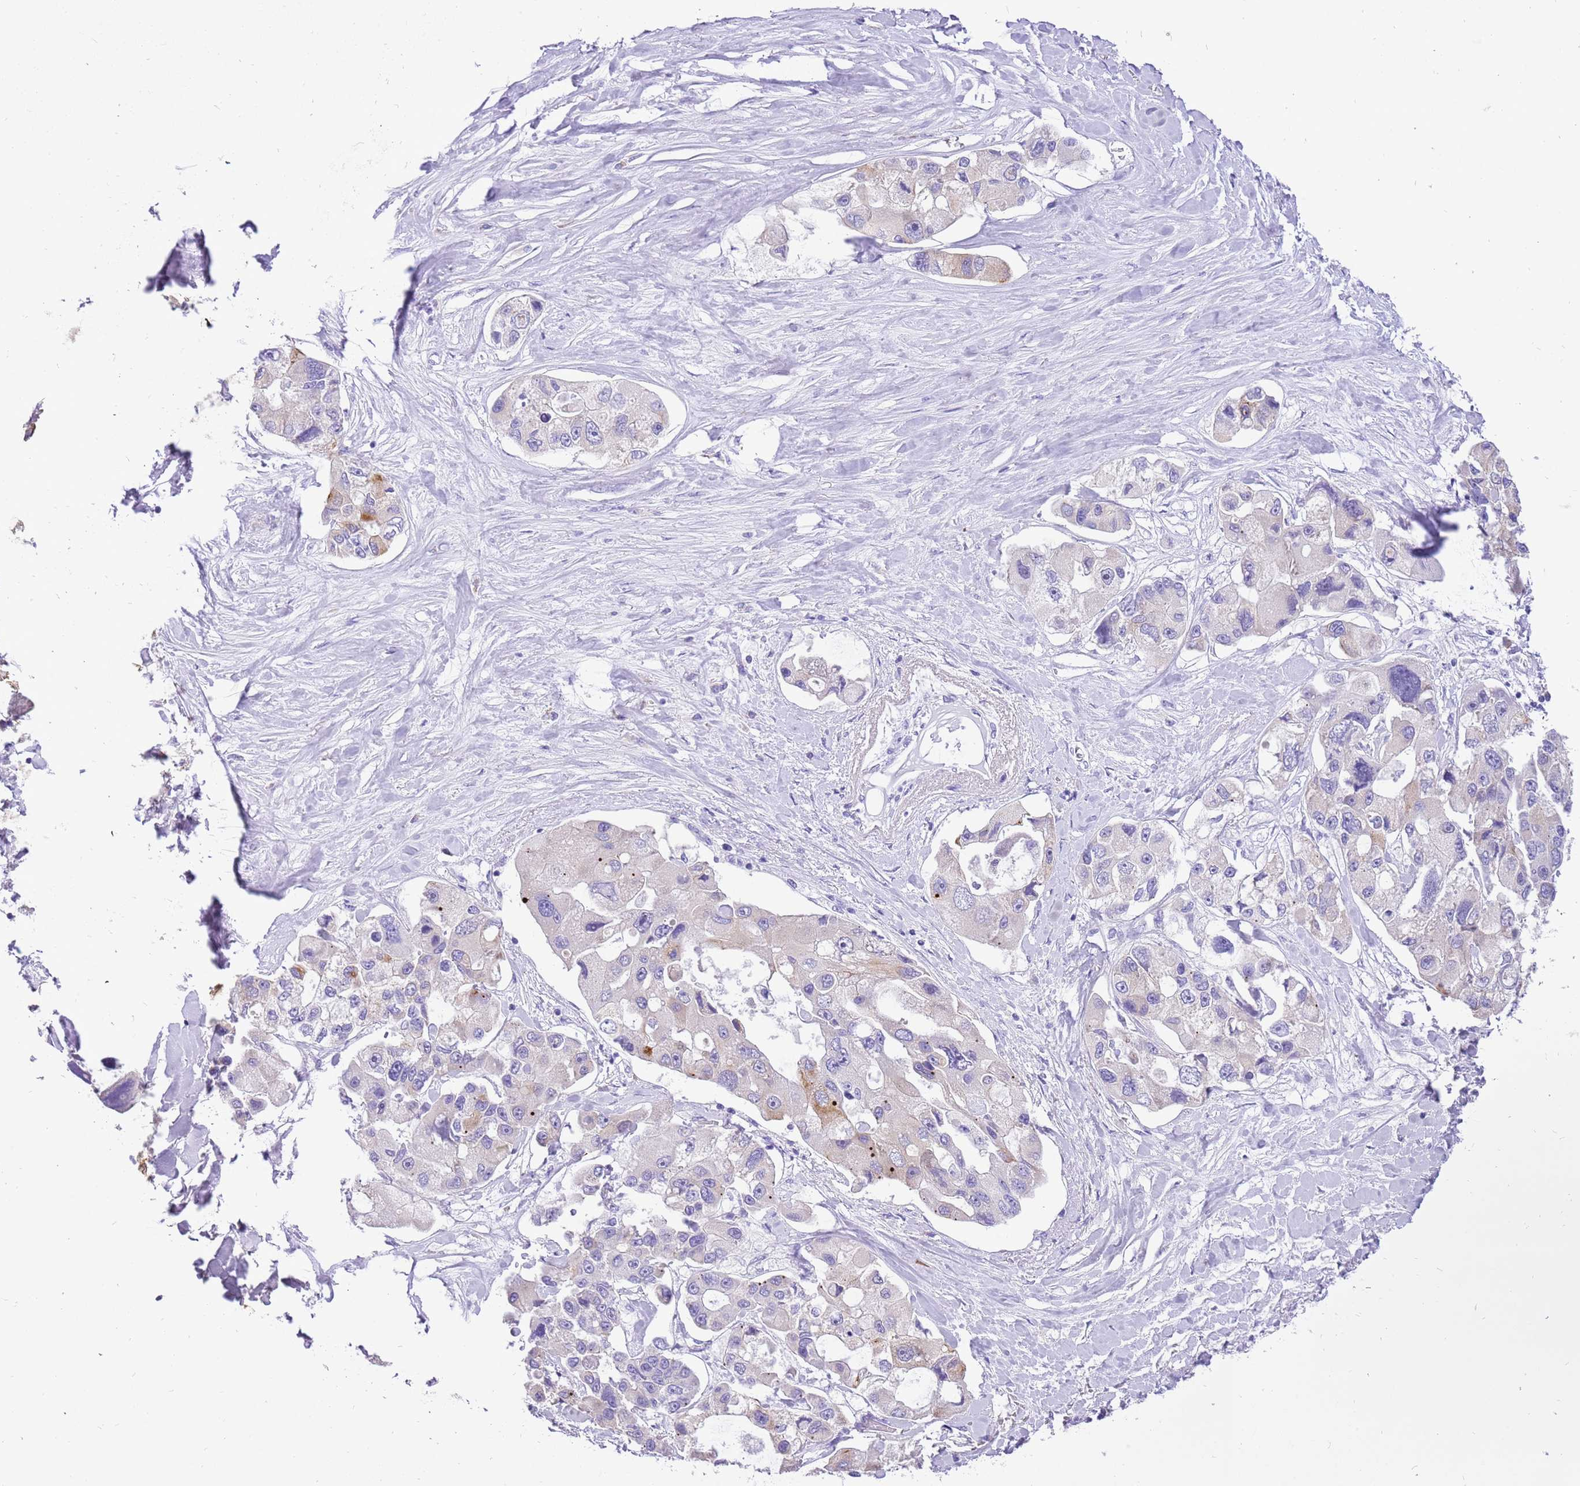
{"staining": {"intensity": "weak", "quantity": "25%-75%", "location": "cytoplasmic/membranous"}, "tissue": "lung cancer", "cell_type": "Tumor cells", "image_type": "cancer", "snomed": [{"axis": "morphology", "description": "Adenocarcinoma, NOS"}, {"axis": "topography", "description": "Lung"}], "caption": "Tumor cells demonstrate low levels of weak cytoplasmic/membranous expression in approximately 25%-75% of cells in human adenocarcinoma (lung).", "gene": "R3HDM4", "patient": {"sex": "female", "age": 54}}